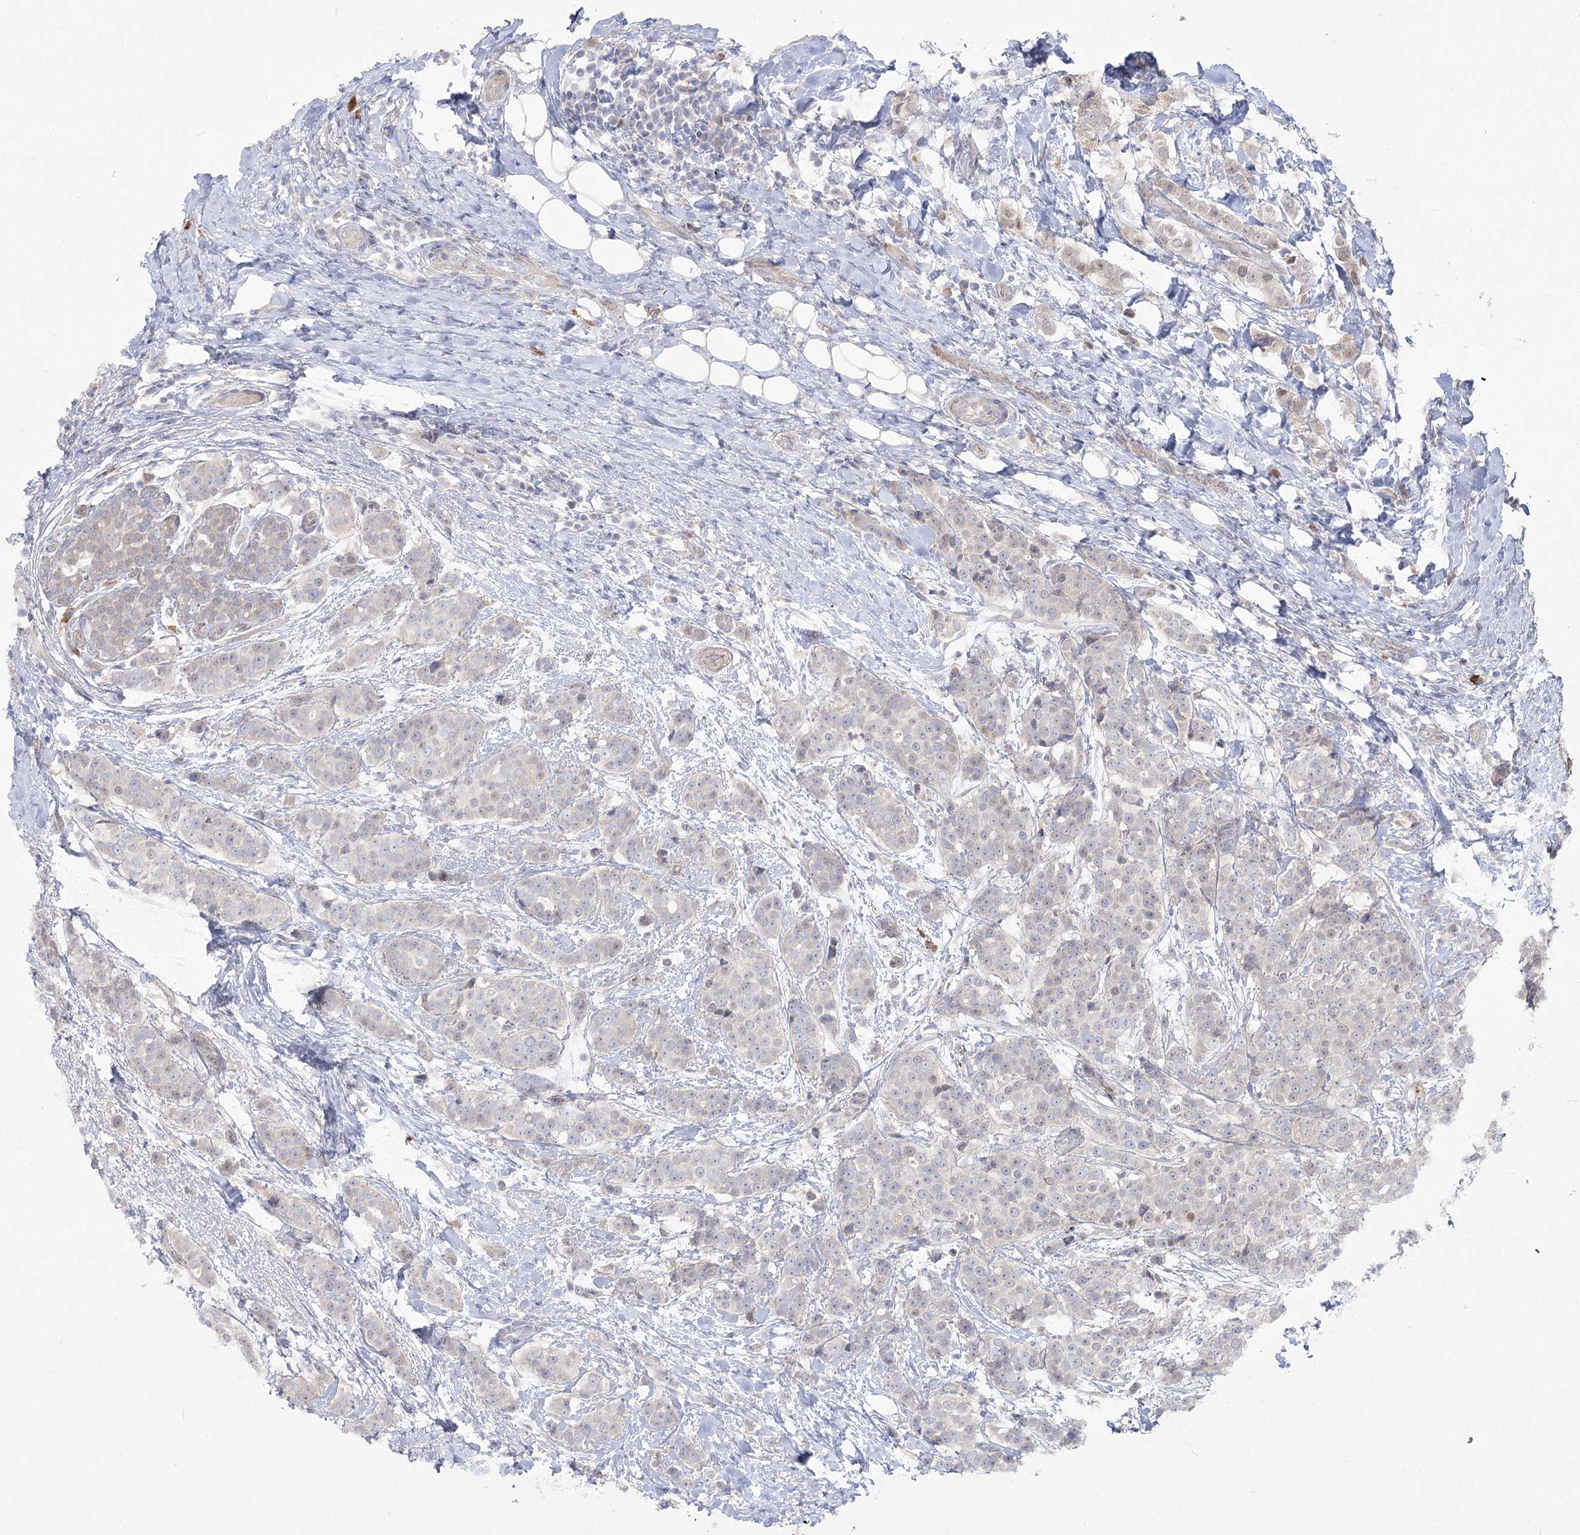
{"staining": {"intensity": "weak", "quantity": "<25%", "location": "cytoplasmic/membranous"}, "tissue": "breast cancer", "cell_type": "Tumor cells", "image_type": "cancer", "snomed": [{"axis": "morphology", "description": "Lobular carcinoma"}, {"axis": "topography", "description": "Breast"}], "caption": "The image demonstrates no staining of tumor cells in lobular carcinoma (breast). Nuclei are stained in blue.", "gene": "CAMTA1", "patient": {"sex": "female", "age": 51}}